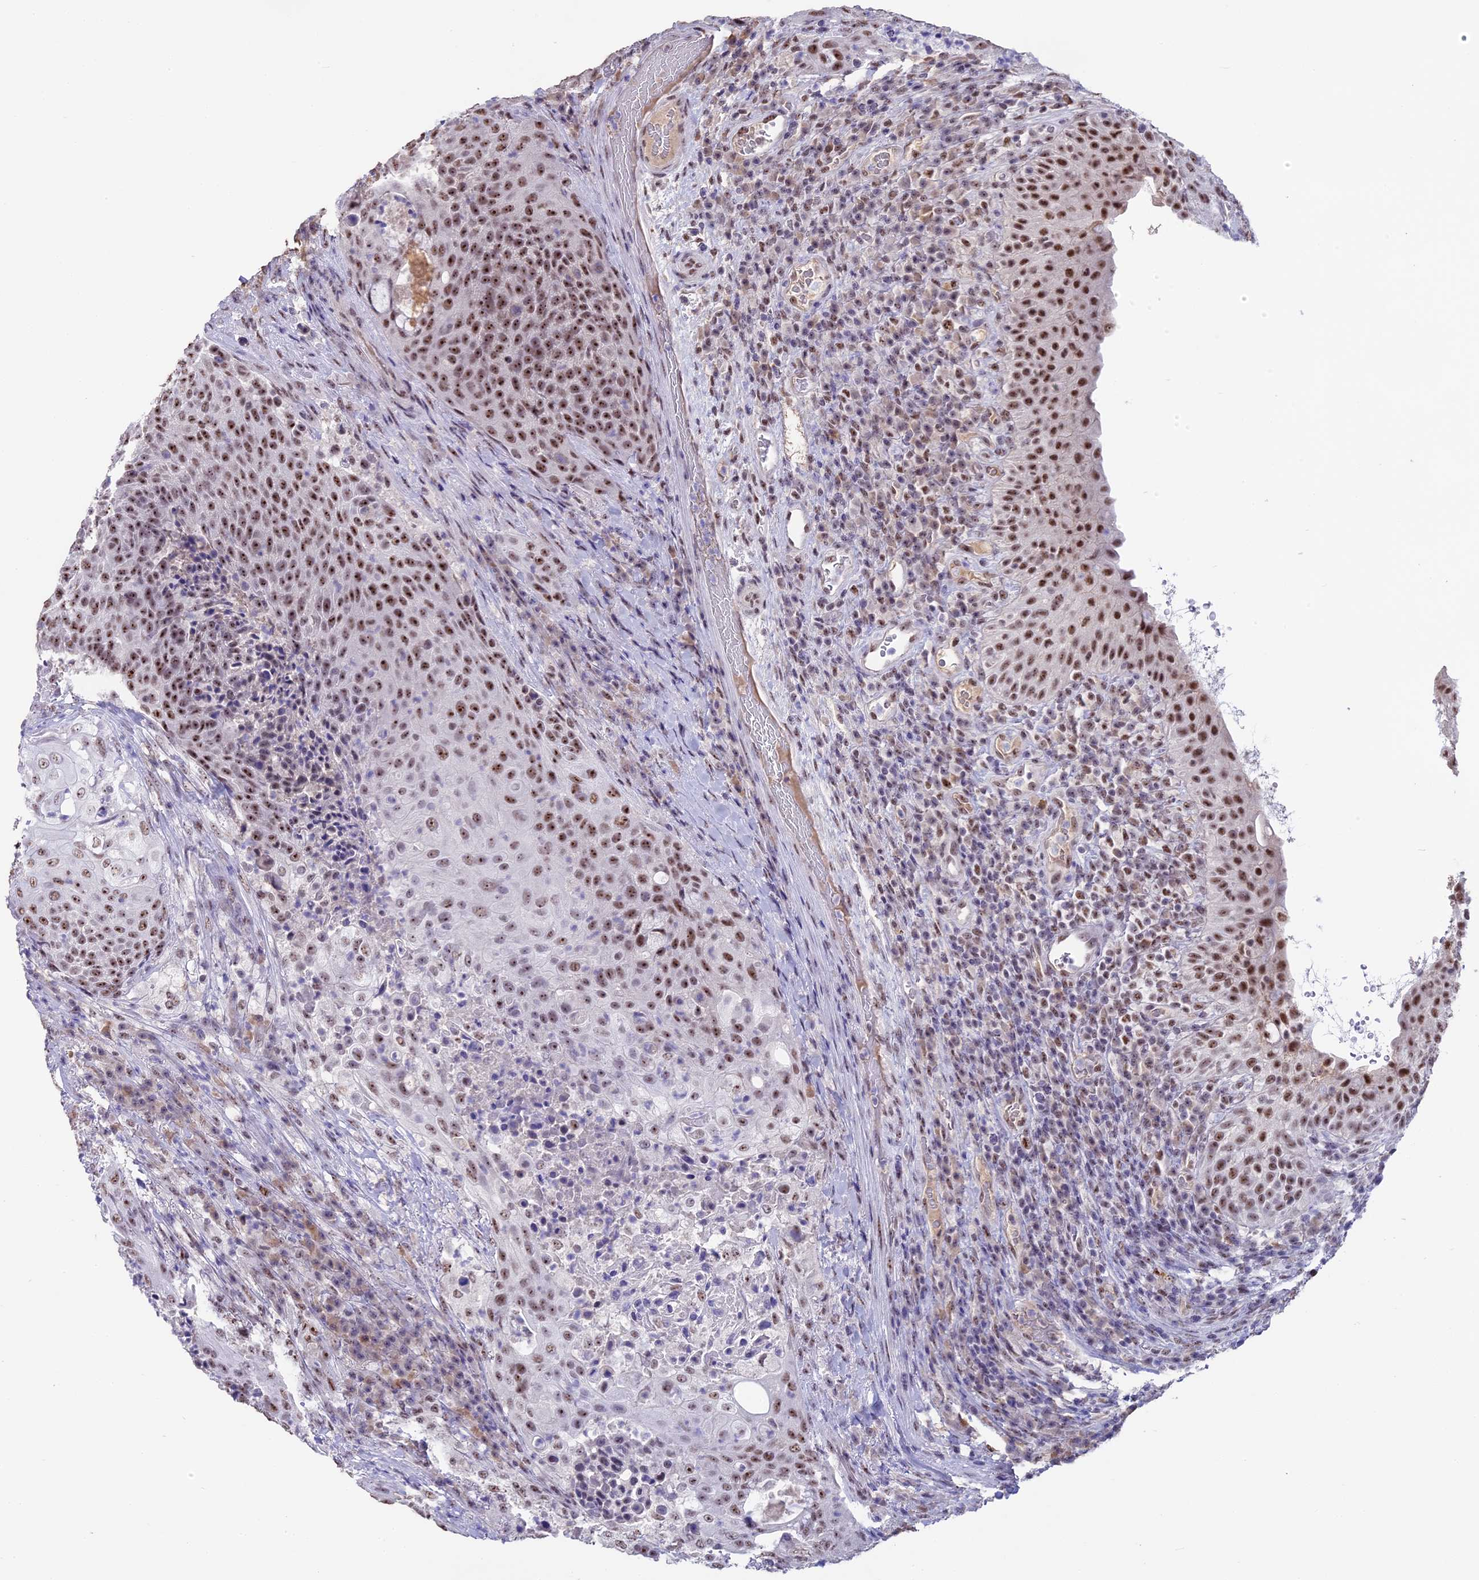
{"staining": {"intensity": "strong", "quantity": ">75%", "location": "nuclear"}, "tissue": "urothelial cancer", "cell_type": "Tumor cells", "image_type": "cancer", "snomed": [{"axis": "morphology", "description": "Urothelial carcinoma, High grade"}, {"axis": "topography", "description": "Urinary bladder"}], "caption": "Strong nuclear protein staining is appreciated in approximately >75% of tumor cells in urothelial cancer. Immunohistochemistry stains the protein of interest in brown and the nuclei are stained blue.", "gene": "SETD2", "patient": {"sex": "female", "age": 63}}